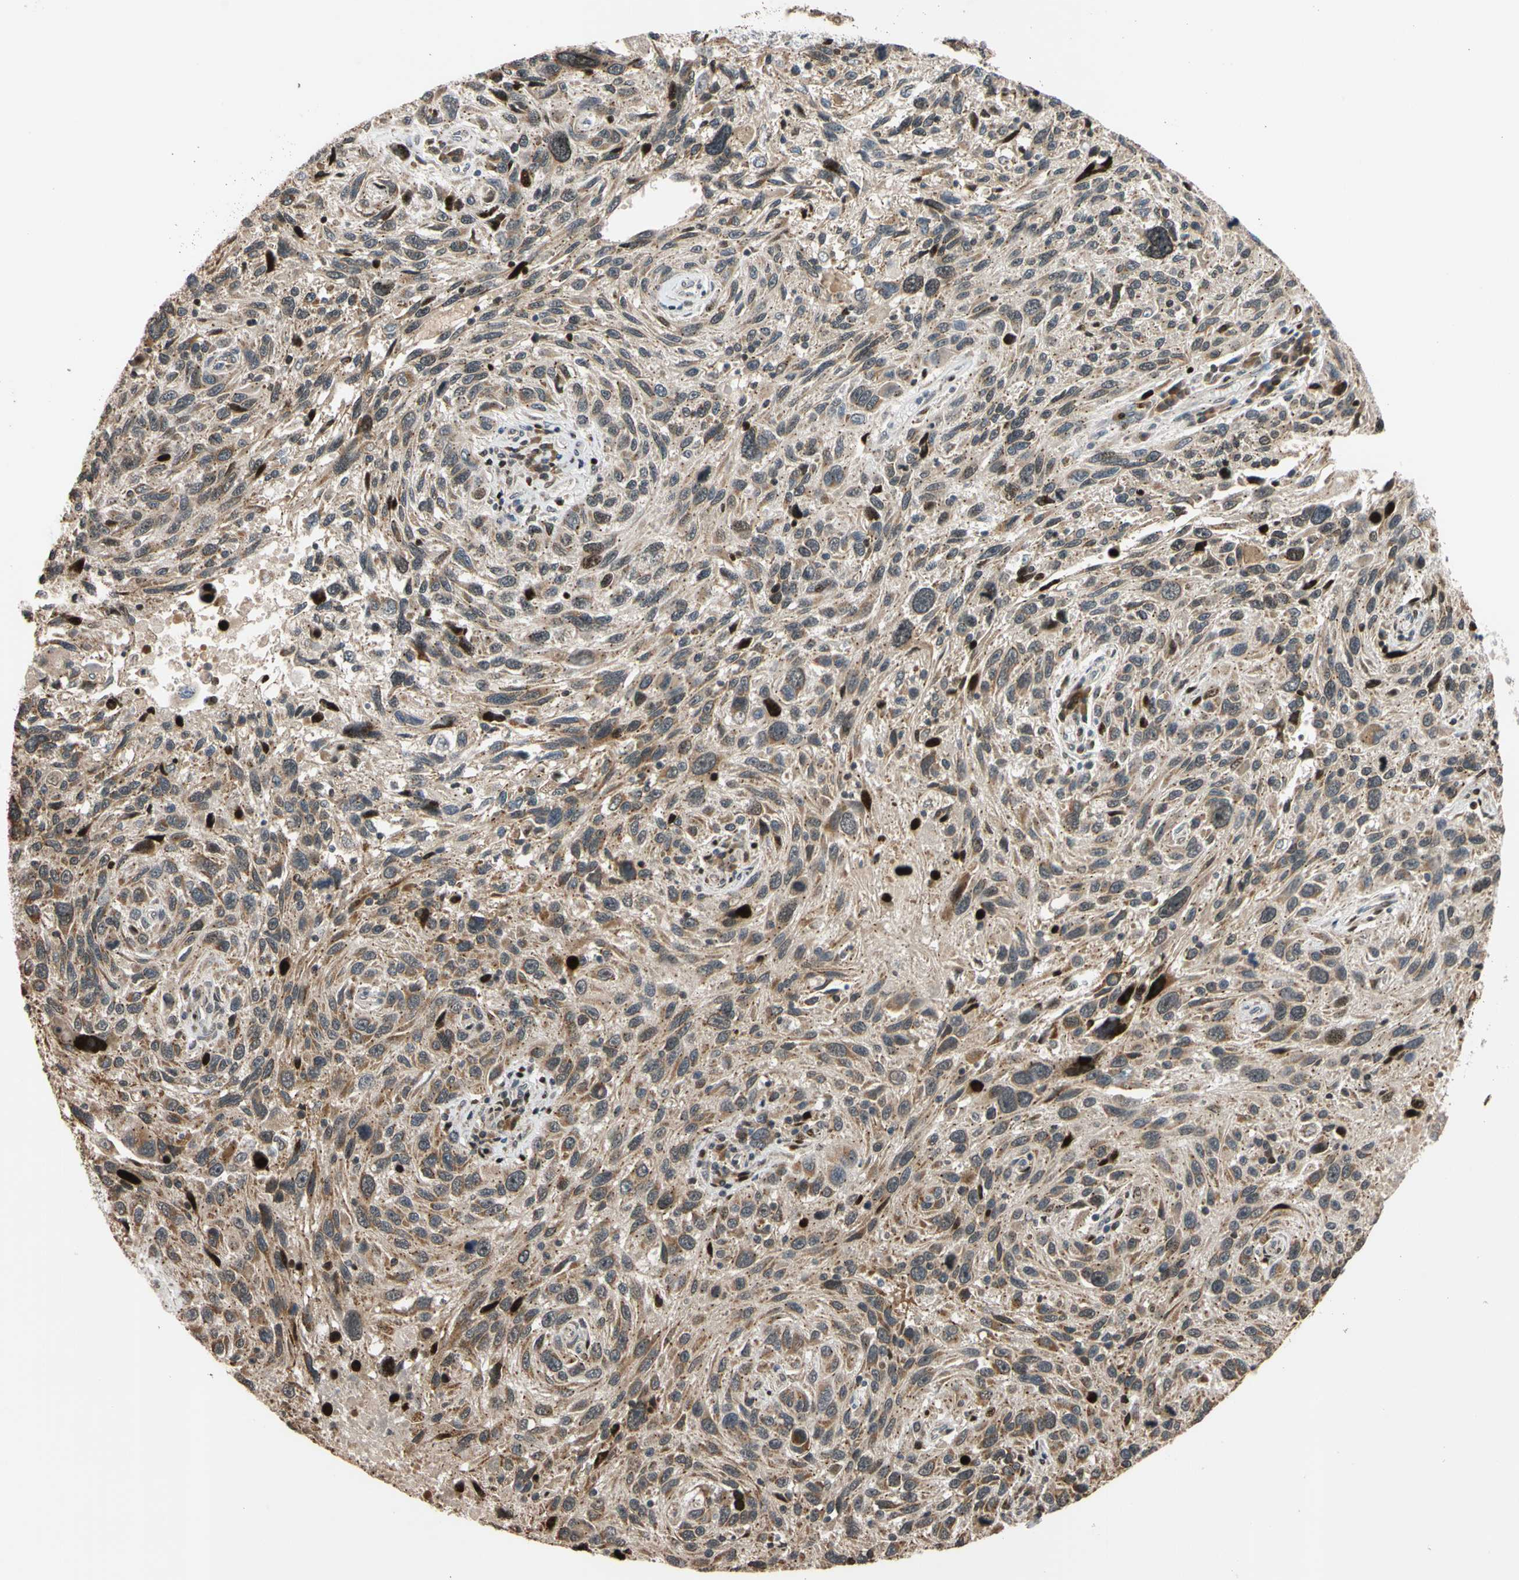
{"staining": {"intensity": "moderate", "quantity": "25%-75%", "location": "cytoplasmic/membranous"}, "tissue": "melanoma", "cell_type": "Tumor cells", "image_type": "cancer", "snomed": [{"axis": "morphology", "description": "Malignant melanoma, NOS"}, {"axis": "topography", "description": "Skin"}], "caption": "High-power microscopy captured an immunohistochemistry photomicrograph of melanoma, revealing moderate cytoplasmic/membranous expression in about 25%-75% of tumor cells.", "gene": "IP6K2", "patient": {"sex": "male", "age": 53}}